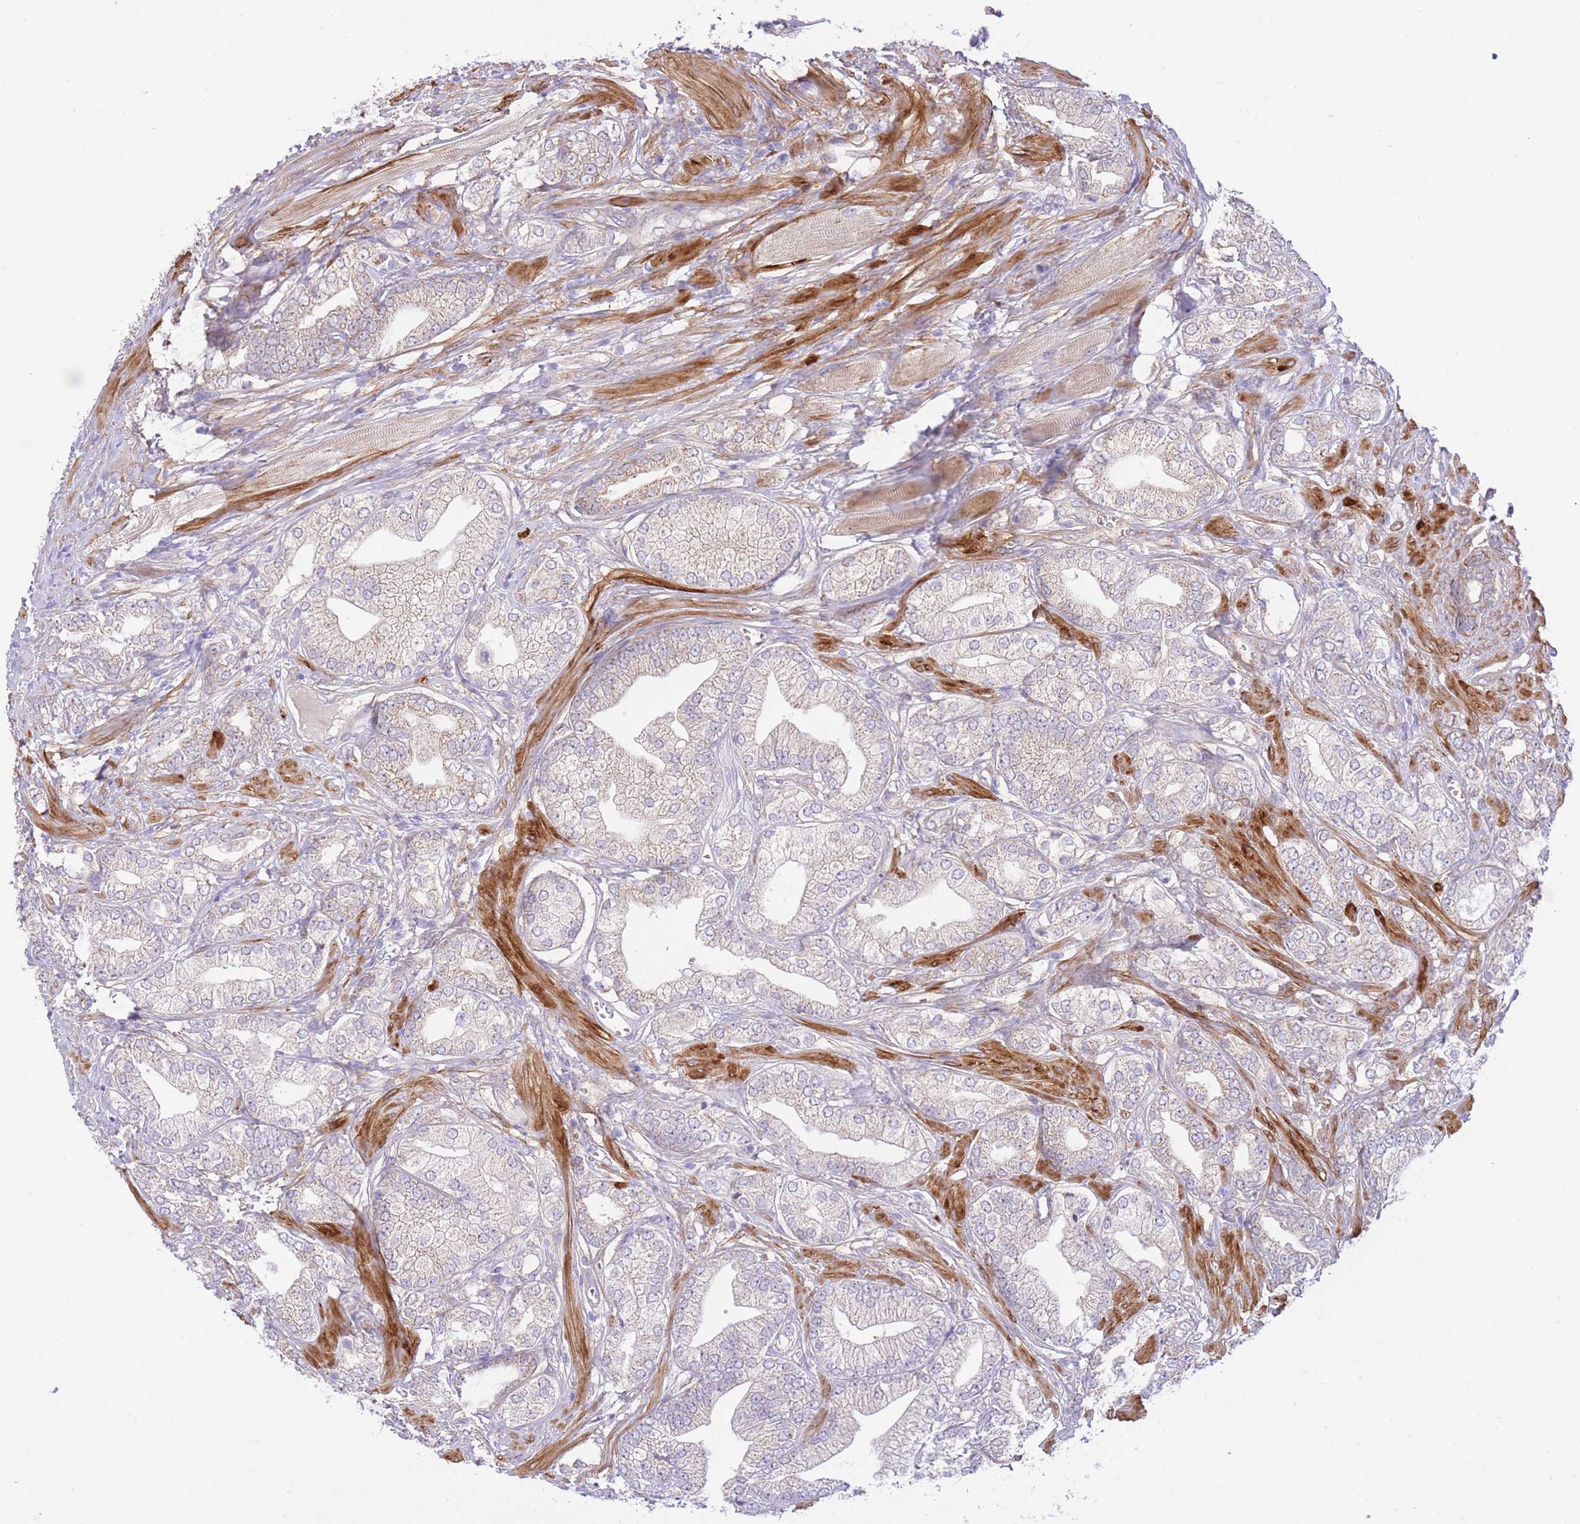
{"staining": {"intensity": "negative", "quantity": "none", "location": "none"}, "tissue": "prostate cancer", "cell_type": "Tumor cells", "image_type": "cancer", "snomed": [{"axis": "morphology", "description": "Adenocarcinoma, High grade"}, {"axis": "topography", "description": "Prostate"}], "caption": "DAB (3,3'-diaminobenzidine) immunohistochemical staining of human high-grade adenocarcinoma (prostate) shows no significant positivity in tumor cells.", "gene": "PGM1", "patient": {"sex": "male", "age": 50}}